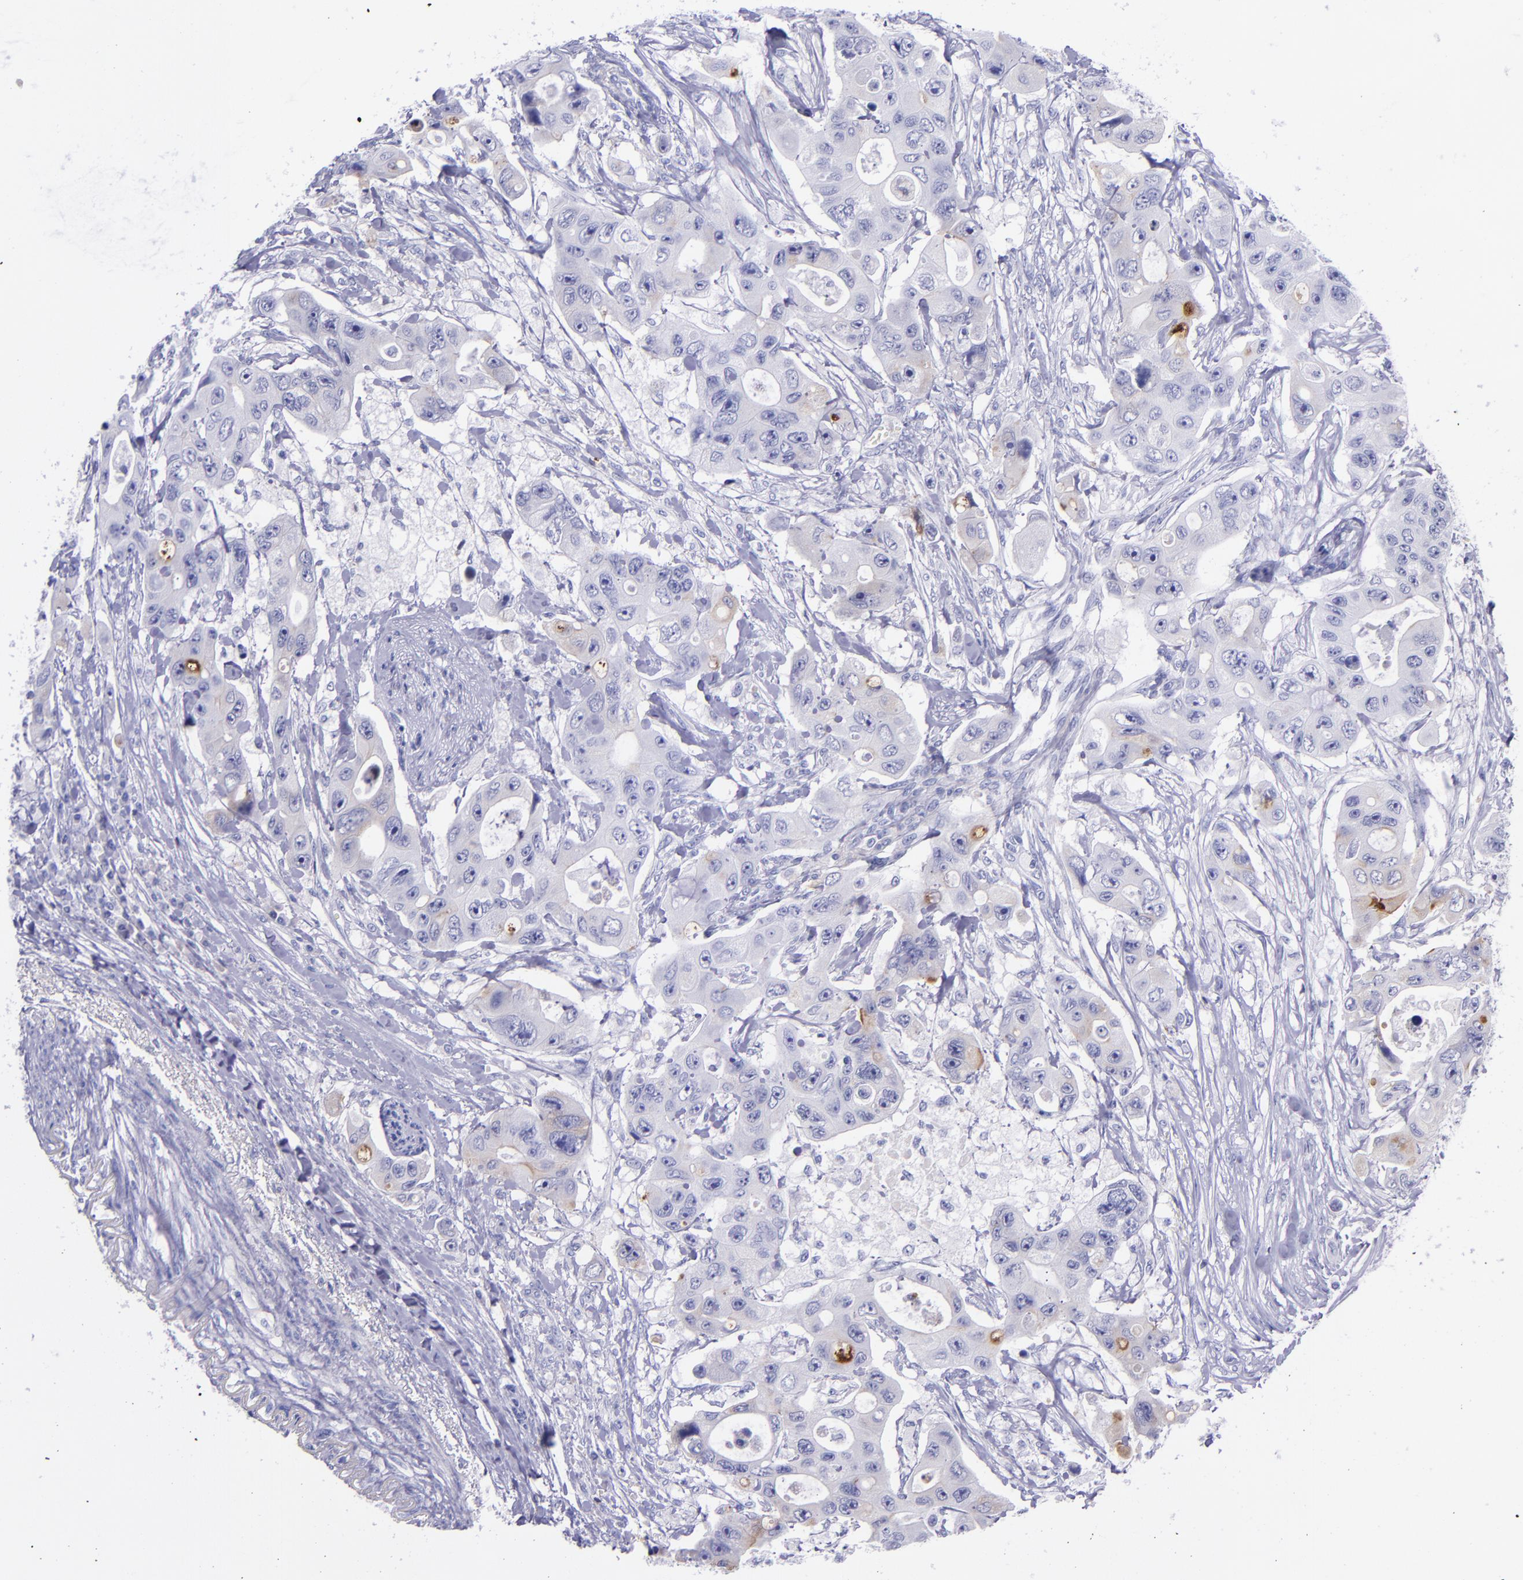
{"staining": {"intensity": "weak", "quantity": "<25%", "location": "cytoplasmic/membranous"}, "tissue": "colorectal cancer", "cell_type": "Tumor cells", "image_type": "cancer", "snomed": [{"axis": "morphology", "description": "Adenocarcinoma, NOS"}, {"axis": "topography", "description": "Colon"}], "caption": "Immunohistochemistry (IHC) photomicrograph of human colorectal cancer stained for a protein (brown), which exhibits no staining in tumor cells. The staining was performed using DAB to visualize the protein expression in brown, while the nuclei were stained in blue with hematoxylin (Magnification: 20x).", "gene": "SLPI", "patient": {"sex": "female", "age": 46}}